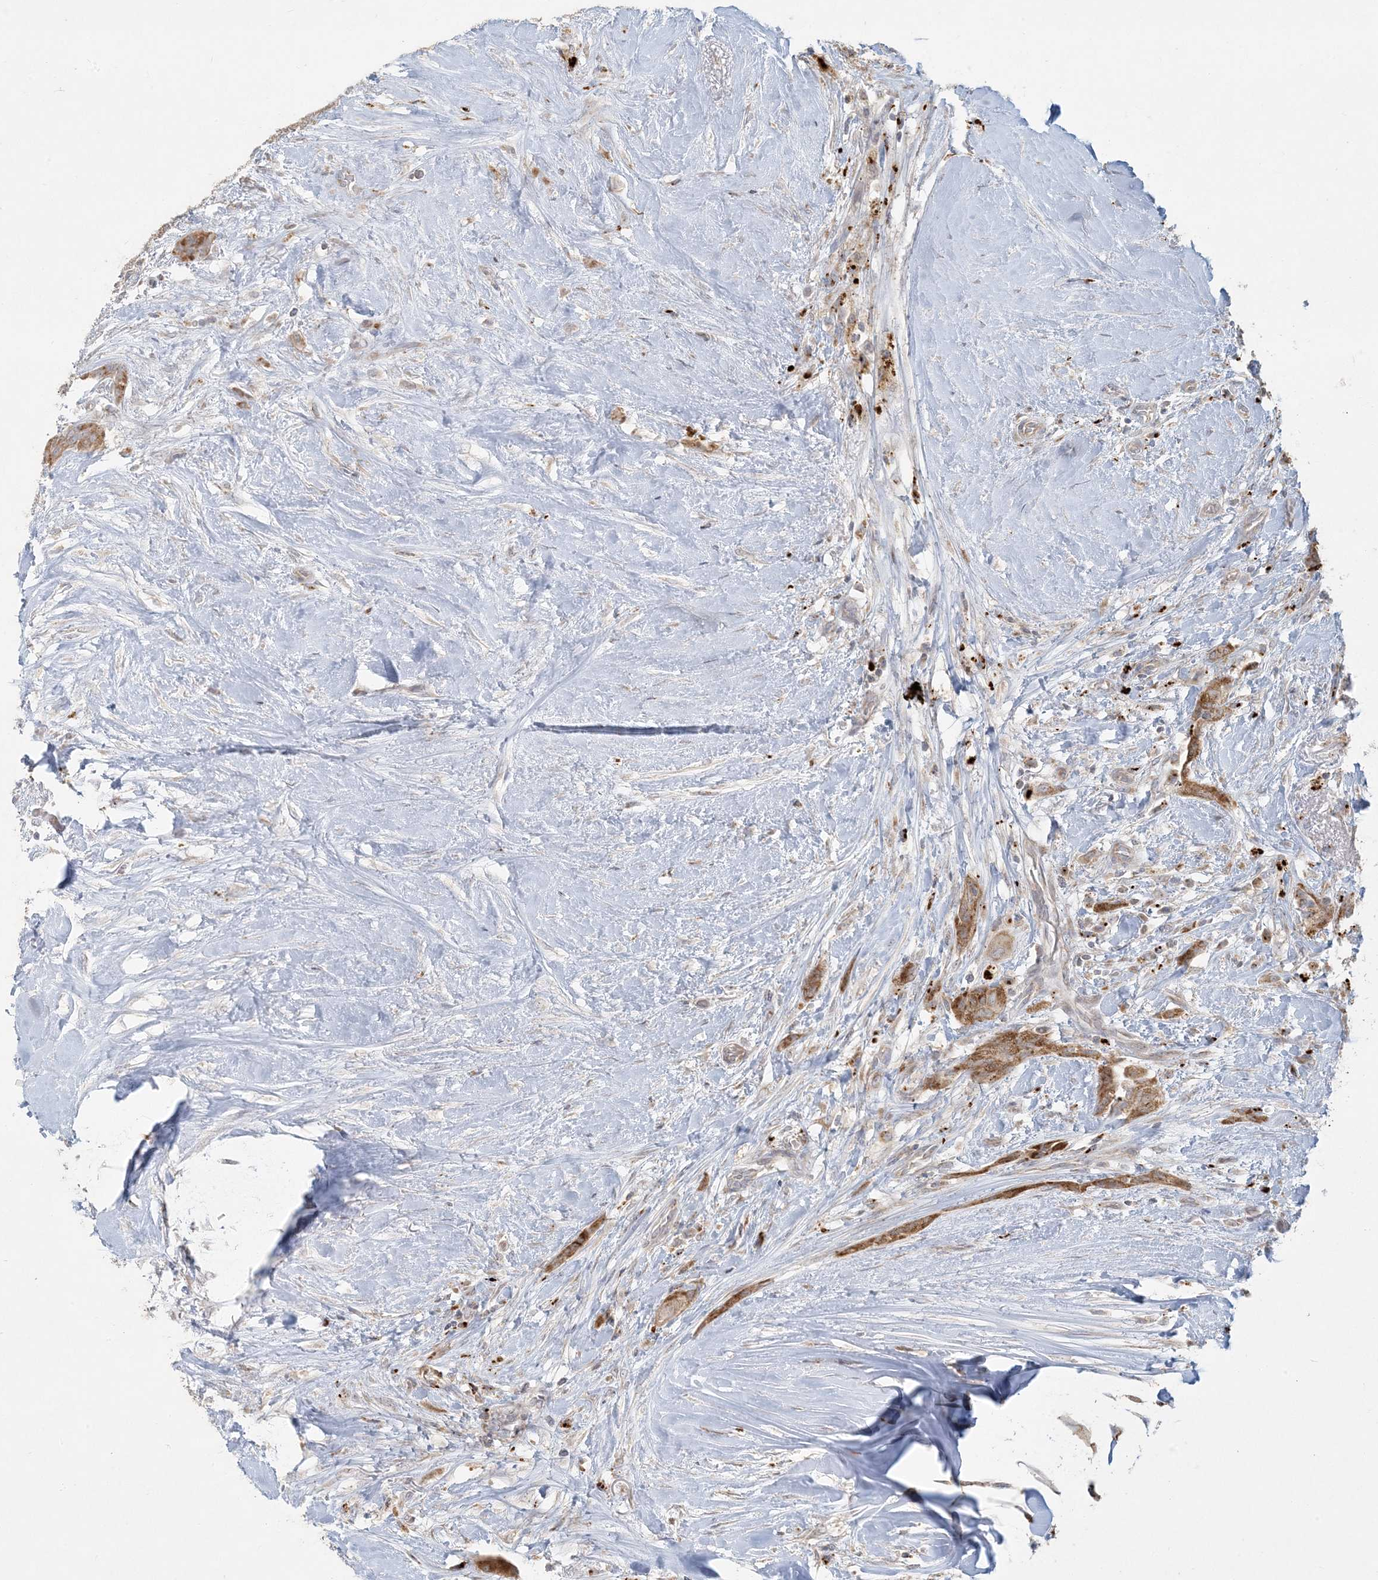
{"staining": {"intensity": "moderate", "quantity": ">75%", "location": "cytoplasmic/membranous"}, "tissue": "thyroid cancer", "cell_type": "Tumor cells", "image_type": "cancer", "snomed": [{"axis": "morphology", "description": "Papillary adenocarcinoma, NOS"}, {"axis": "topography", "description": "Thyroid gland"}], "caption": "Immunohistochemical staining of thyroid papillary adenocarcinoma demonstrates moderate cytoplasmic/membranous protein positivity in about >75% of tumor cells.", "gene": "MCAT", "patient": {"sex": "female", "age": 59}}